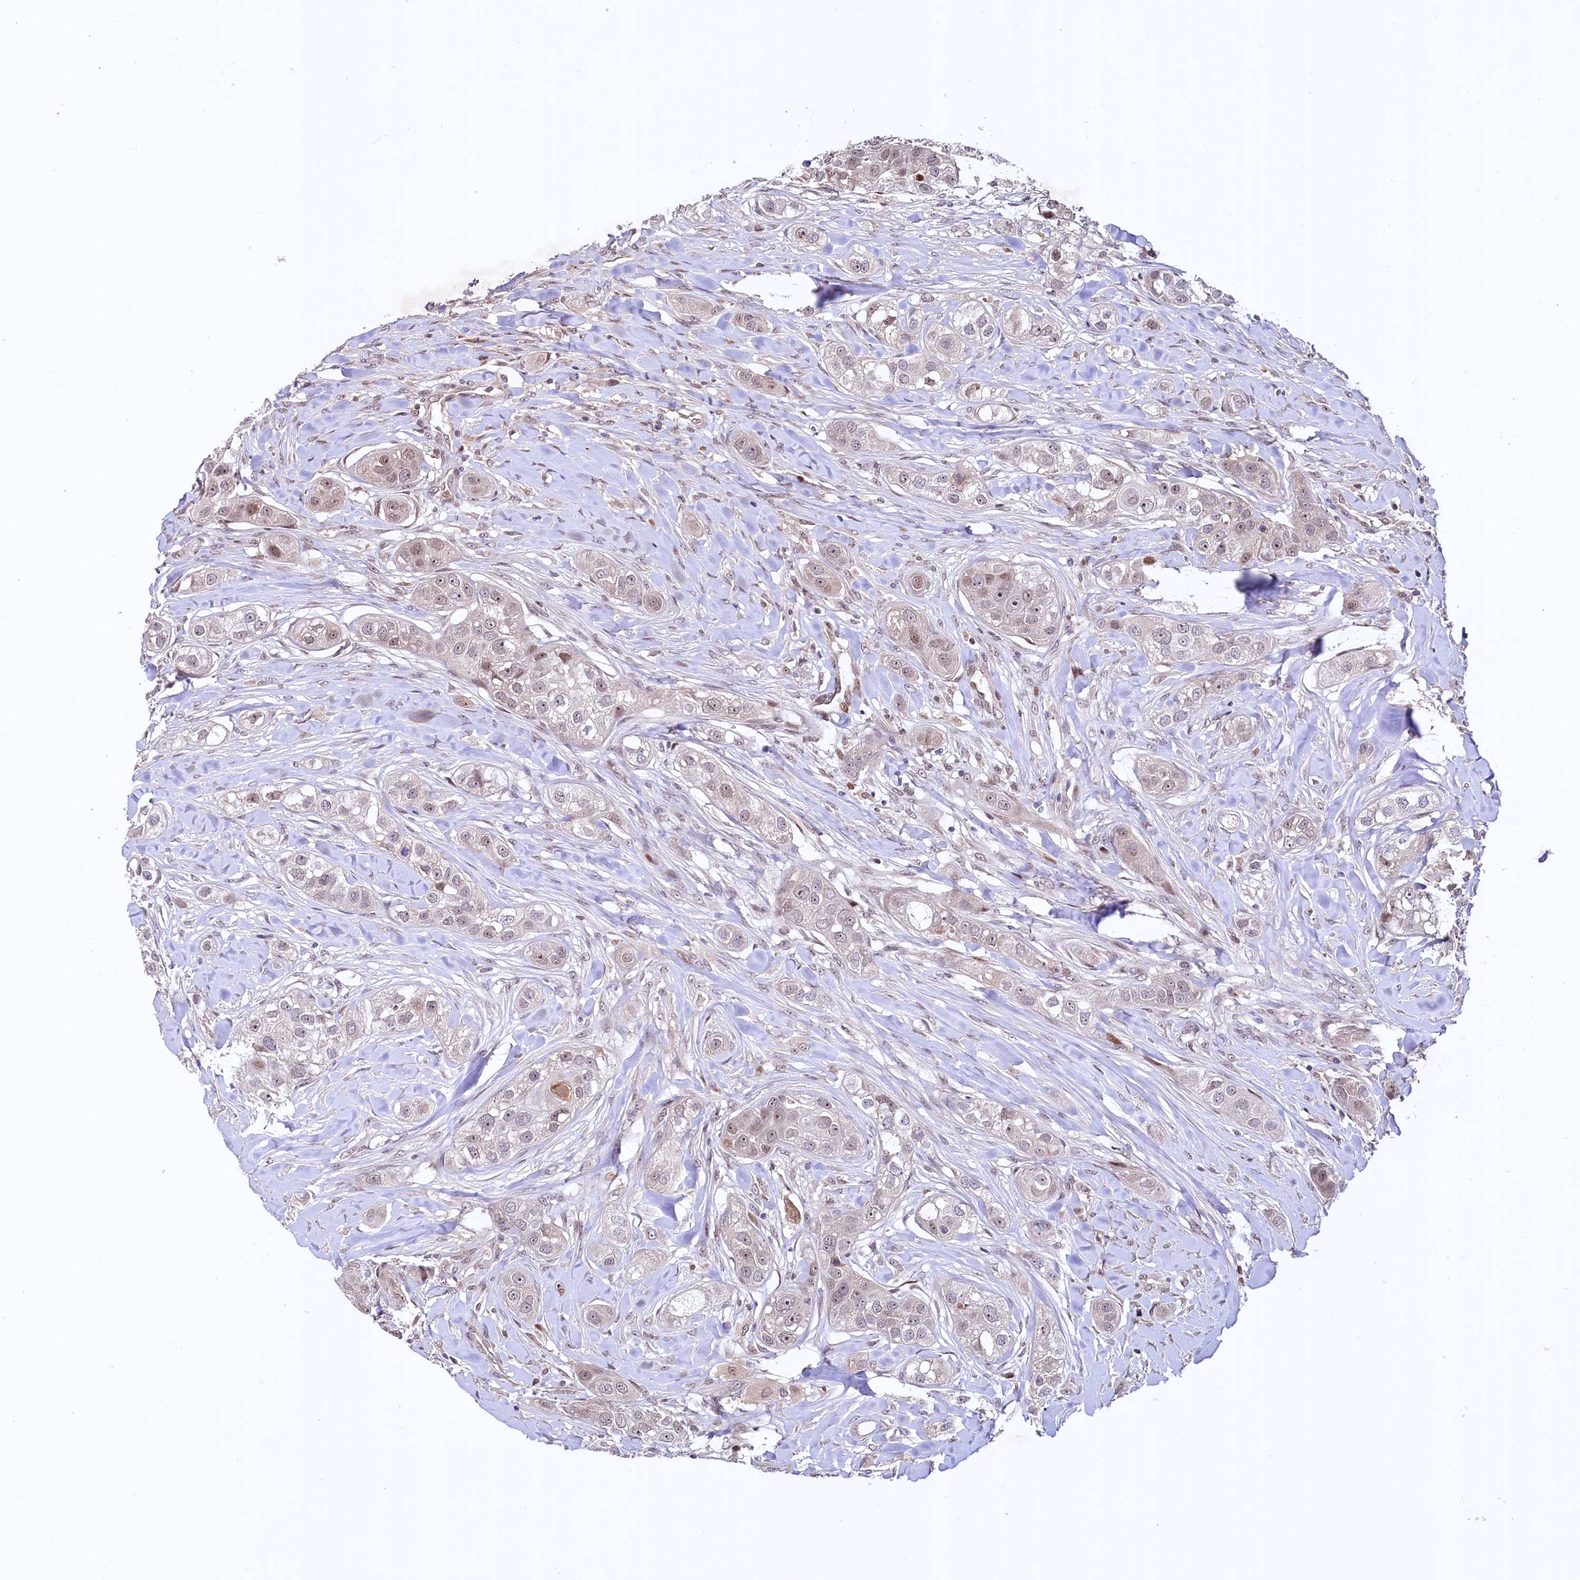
{"staining": {"intensity": "weak", "quantity": "25%-75%", "location": "nuclear"}, "tissue": "head and neck cancer", "cell_type": "Tumor cells", "image_type": "cancer", "snomed": [{"axis": "morphology", "description": "Normal tissue, NOS"}, {"axis": "morphology", "description": "Squamous cell carcinoma, NOS"}, {"axis": "topography", "description": "Skeletal muscle"}, {"axis": "topography", "description": "Head-Neck"}], "caption": "Immunohistochemistry (IHC) image of neoplastic tissue: human head and neck cancer stained using immunohistochemistry displays low levels of weak protein expression localized specifically in the nuclear of tumor cells, appearing as a nuclear brown color.", "gene": "N4BP2L1", "patient": {"sex": "male", "age": 51}}